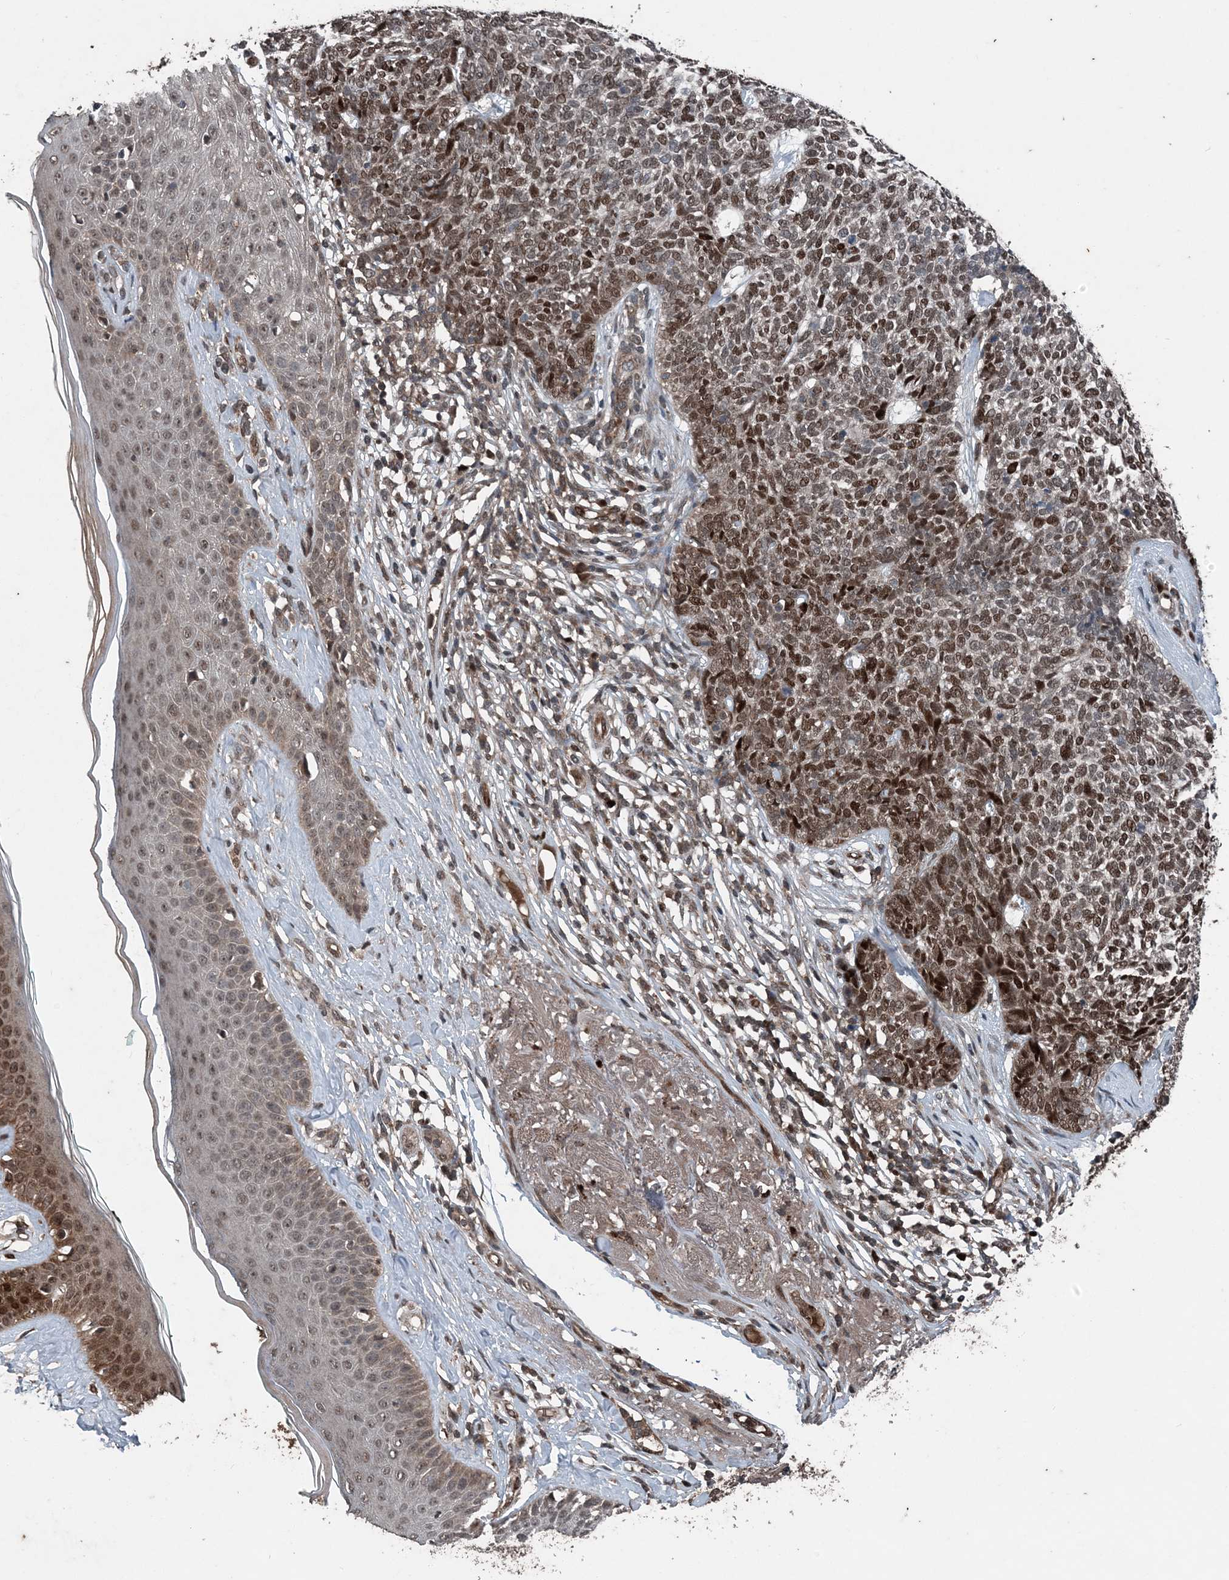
{"staining": {"intensity": "moderate", "quantity": "25%-75%", "location": "nuclear"}, "tissue": "skin cancer", "cell_type": "Tumor cells", "image_type": "cancer", "snomed": [{"axis": "morphology", "description": "Basal cell carcinoma"}, {"axis": "topography", "description": "Skin"}], "caption": "Protein staining shows moderate nuclear positivity in approximately 25%-75% of tumor cells in basal cell carcinoma (skin).", "gene": "CFL1", "patient": {"sex": "female", "age": 84}}